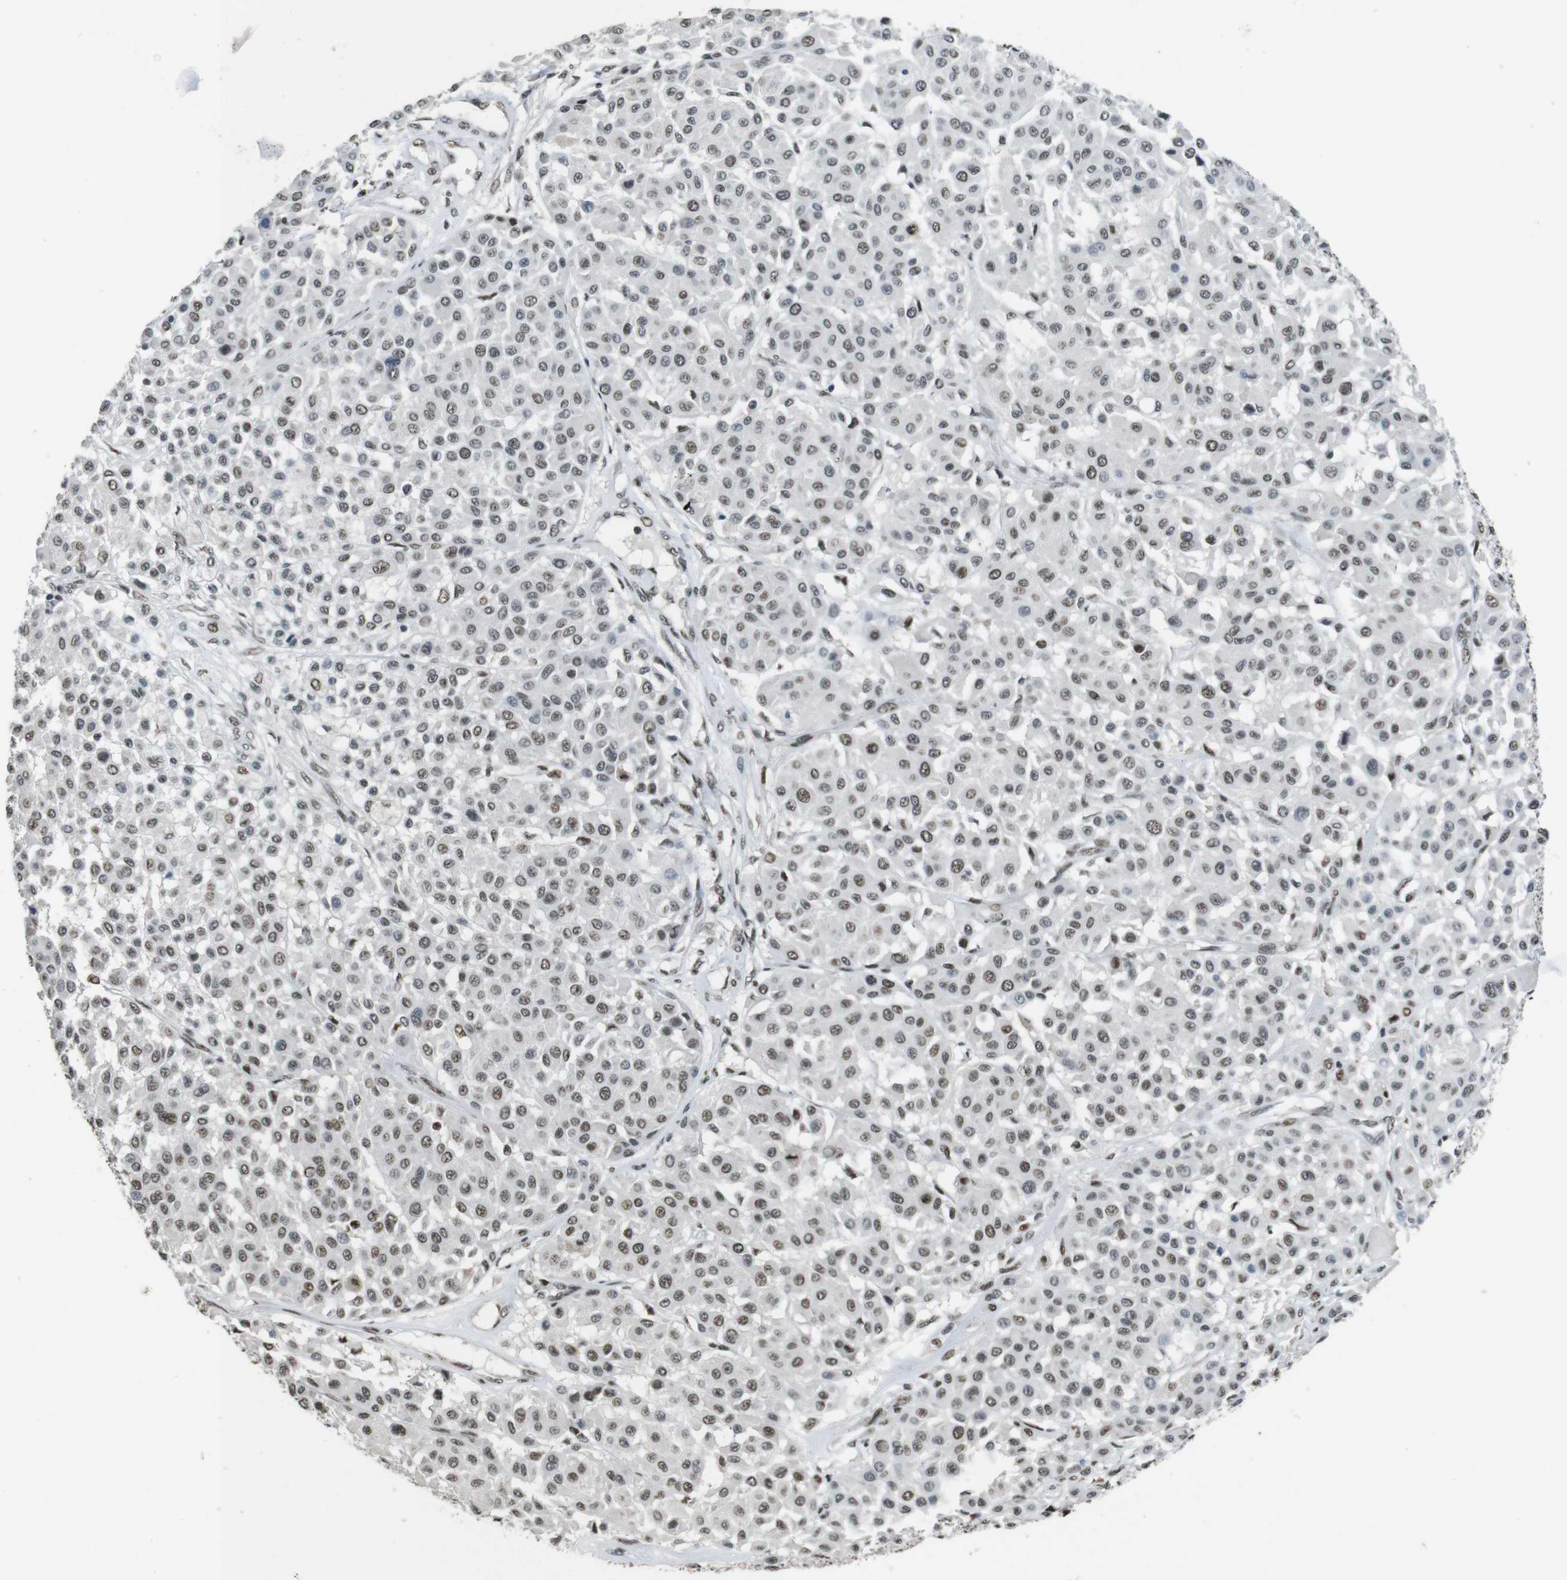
{"staining": {"intensity": "weak", "quantity": "25%-75%", "location": "nuclear"}, "tissue": "melanoma", "cell_type": "Tumor cells", "image_type": "cancer", "snomed": [{"axis": "morphology", "description": "Malignant melanoma, Metastatic site"}, {"axis": "topography", "description": "Soft tissue"}], "caption": "Melanoma tissue shows weak nuclear positivity in approximately 25%-75% of tumor cells", "gene": "CSNK2B", "patient": {"sex": "male", "age": 41}}